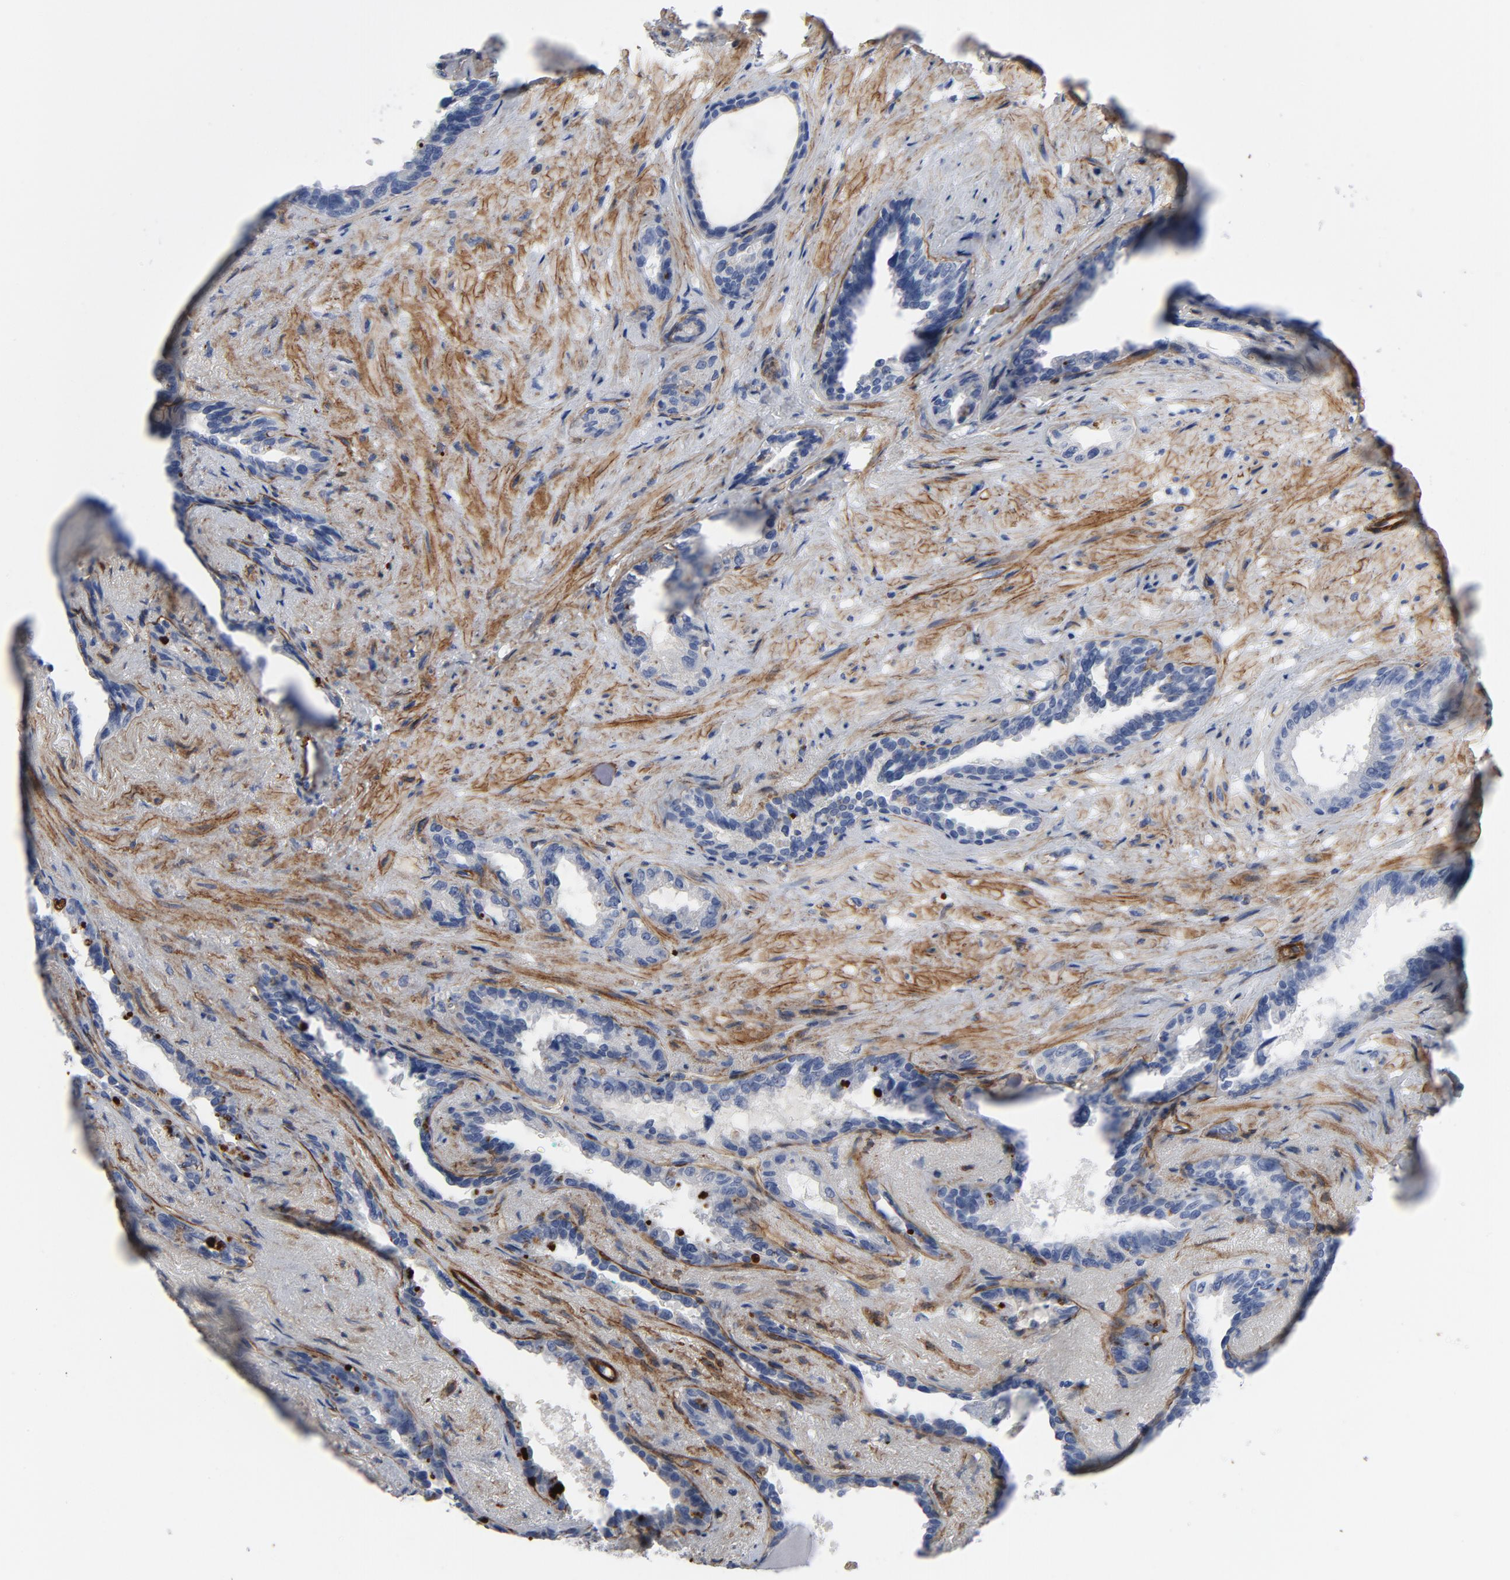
{"staining": {"intensity": "moderate", "quantity": "<25%", "location": "cytoplasmic/membranous"}, "tissue": "seminal vesicle", "cell_type": "Glandular cells", "image_type": "normal", "snomed": [{"axis": "morphology", "description": "Normal tissue, NOS"}, {"axis": "topography", "description": "Seminal veicle"}], "caption": "Immunohistochemical staining of normal human seminal vesicle reveals low levels of moderate cytoplasmic/membranous positivity in about <25% of glandular cells. The staining is performed using DAB brown chromogen to label protein expression. The nuclei are counter-stained blue using hematoxylin.", "gene": "LAMC1", "patient": {"sex": "male", "age": 61}}